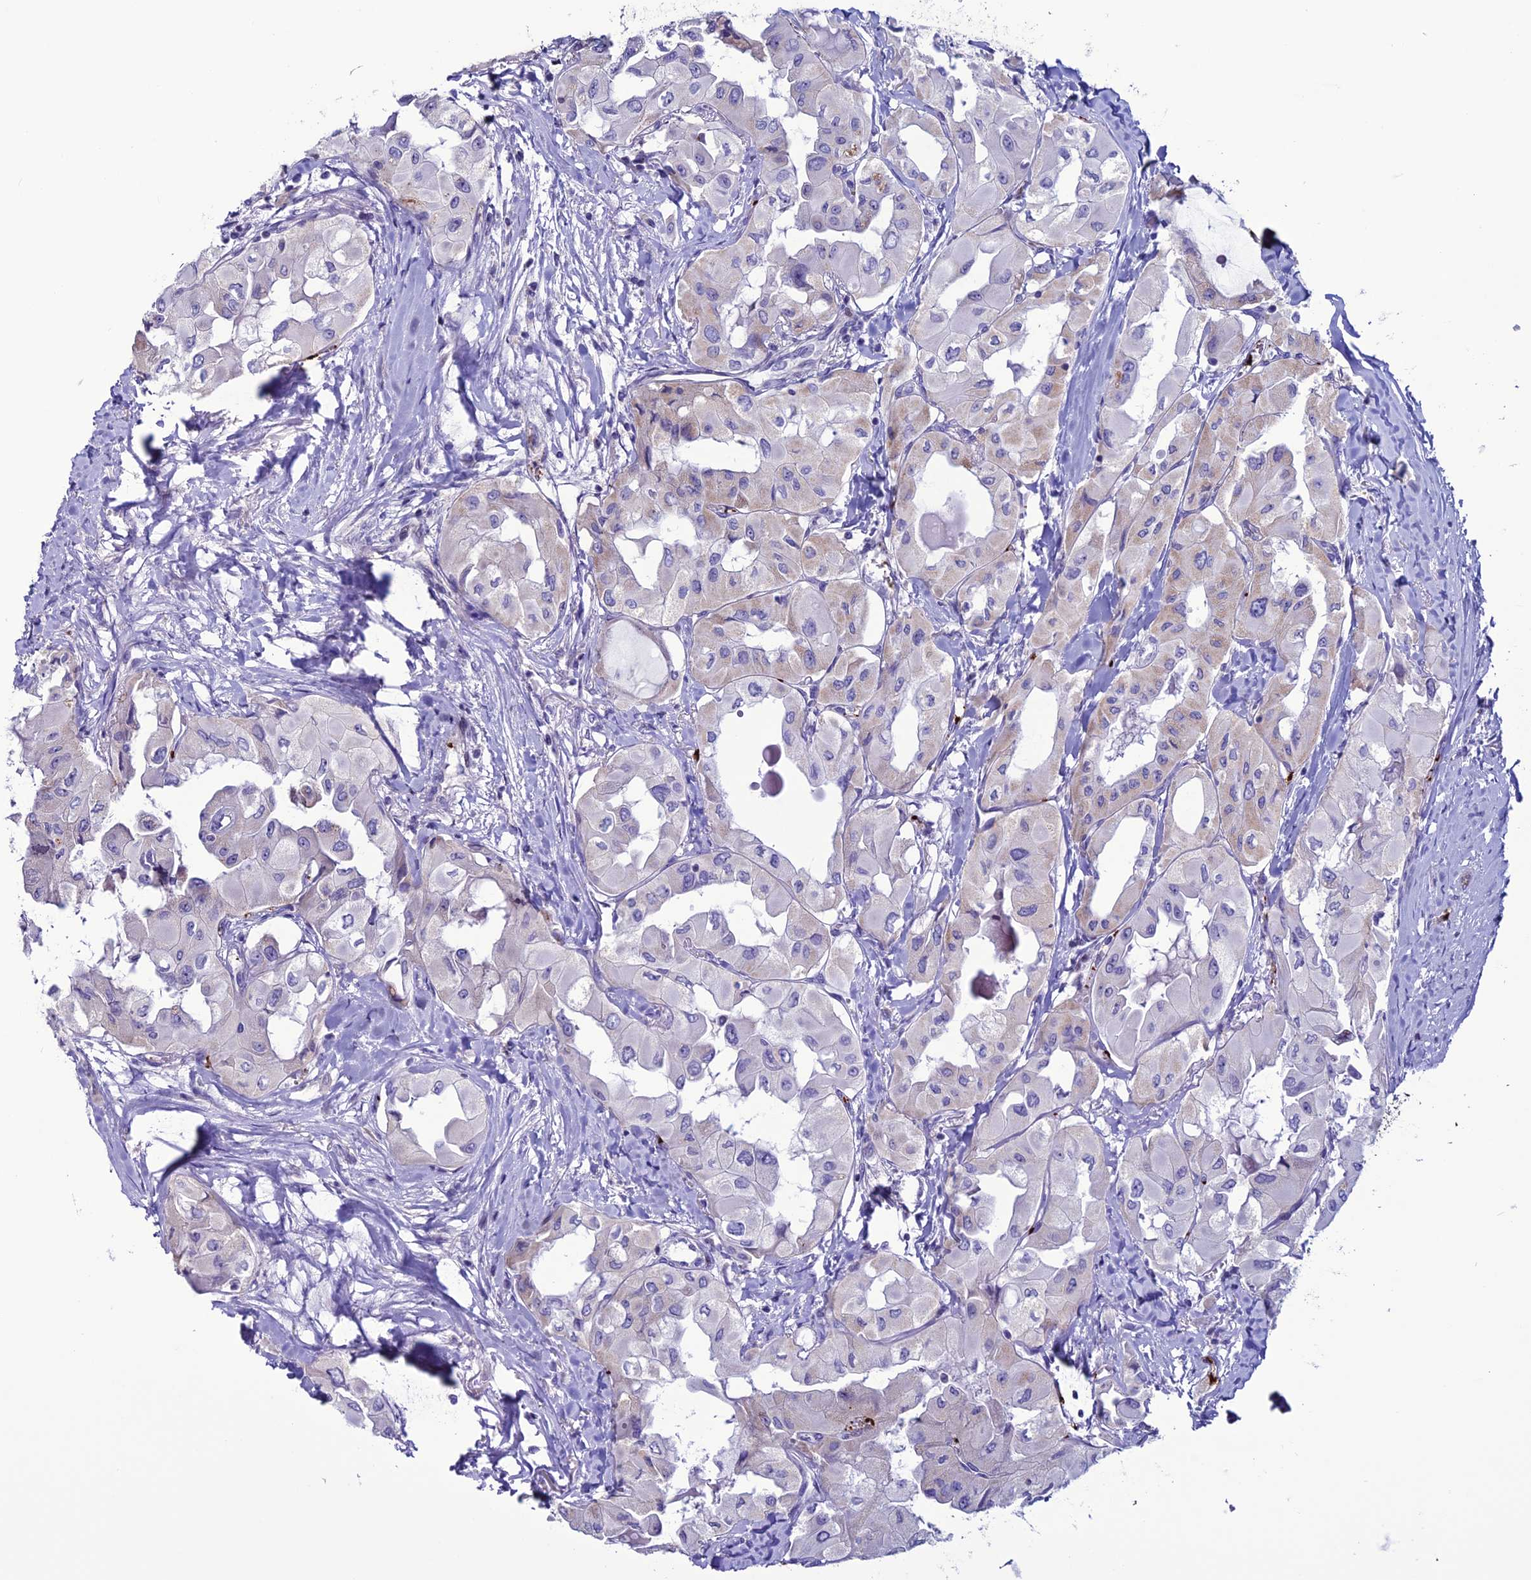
{"staining": {"intensity": "moderate", "quantity": "25%-75%", "location": "cytoplasmic/membranous"}, "tissue": "thyroid cancer", "cell_type": "Tumor cells", "image_type": "cancer", "snomed": [{"axis": "morphology", "description": "Normal tissue, NOS"}, {"axis": "morphology", "description": "Papillary adenocarcinoma, NOS"}, {"axis": "topography", "description": "Thyroid gland"}], "caption": "The image exhibits staining of thyroid papillary adenocarcinoma, revealing moderate cytoplasmic/membranous protein expression (brown color) within tumor cells.", "gene": "C21orf140", "patient": {"sex": "female", "age": 59}}